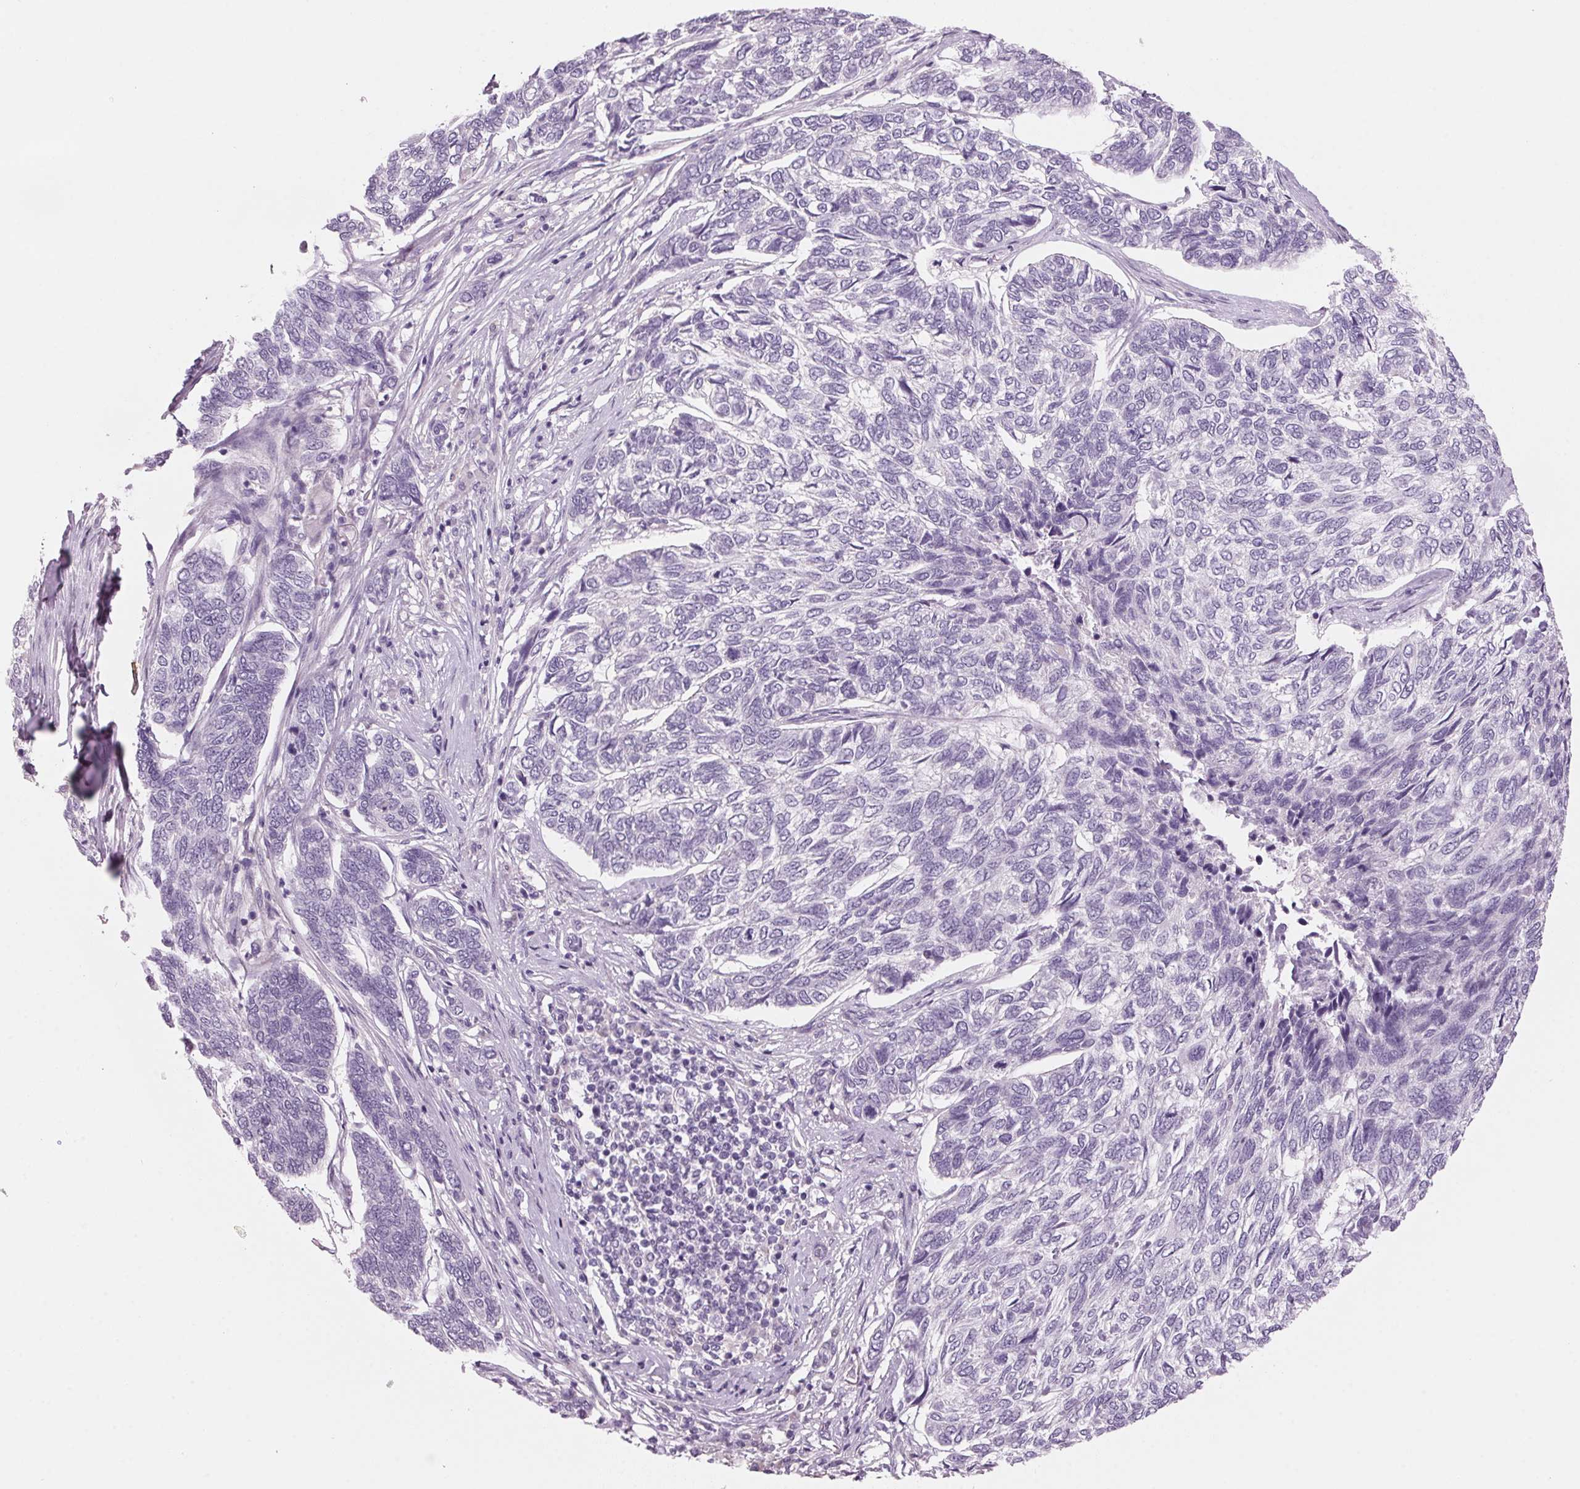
{"staining": {"intensity": "negative", "quantity": "none", "location": "none"}, "tissue": "skin cancer", "cell_type": "Tumor cells", "image_type": "cancer", "snomed": [{"axis": "morphology", "description": "Basal cell carcinoma"}, {"axis": "topography", "description": "Skin"}], "caption": "The photomicrograph reveals no significant expression in tumor cells of skin cancer (basal cell carcinoma).", "gene": "ADAM20", "patient": {"sex": "female", "age": 65}}